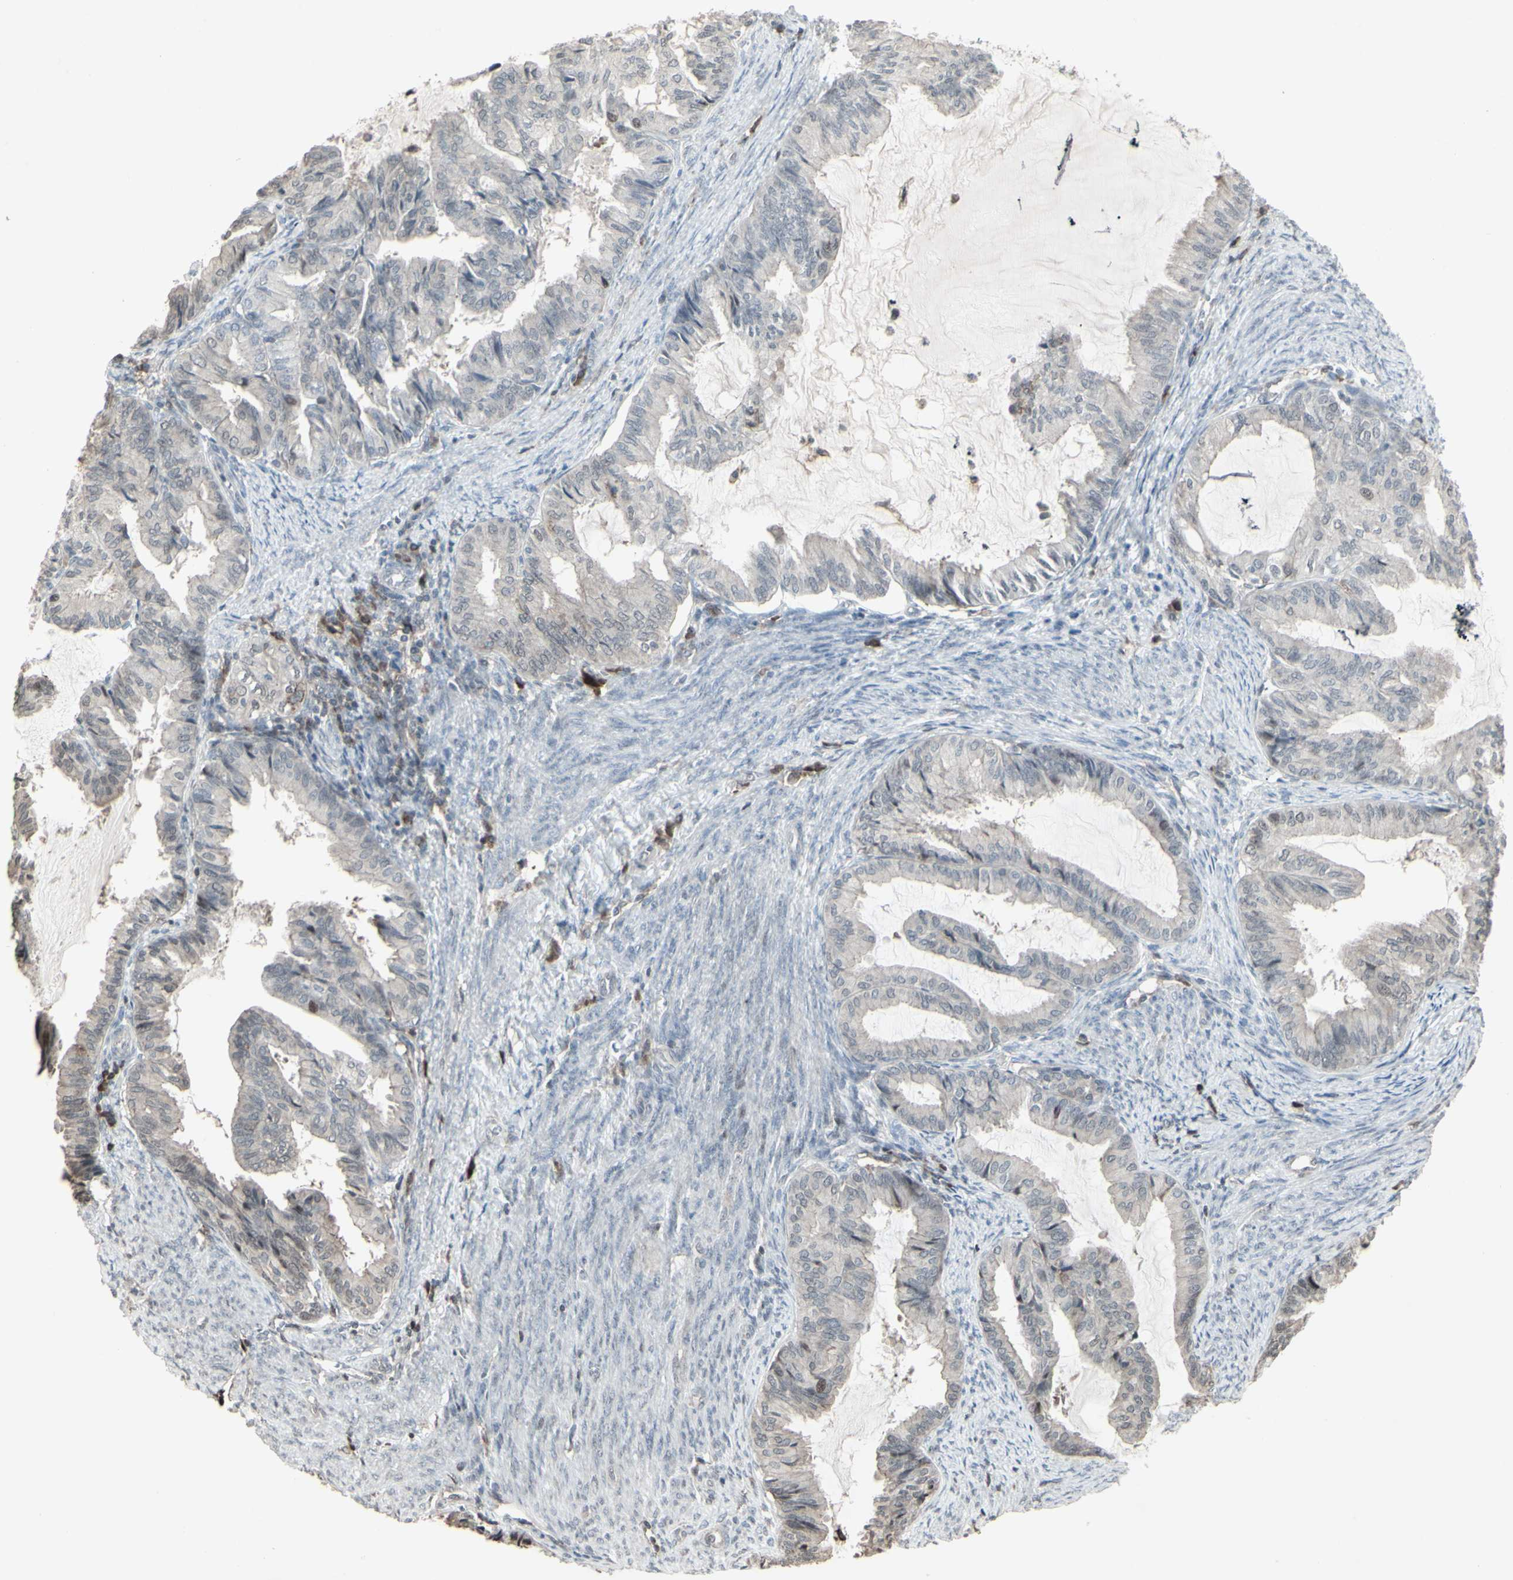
{"staining": {"intensity": "negative", "quantity": "none", "location": "none"}, "tissue": "endometrial cancer", "cell_type": "Tumor cells", "image_type": "cancer", "snomed": [{"axis": "morphology", "description": "Adenocarcinoma, NOS"}, {"axis": "topography", "description": "Endometrium"}], "caption": "Endometrial cancer (adenocarcinoma) was stained to show a protein in brown. There is no significant staining in tumor cells.", "gene": "CD33", "patient": {"sex": "female", "age": 86}}